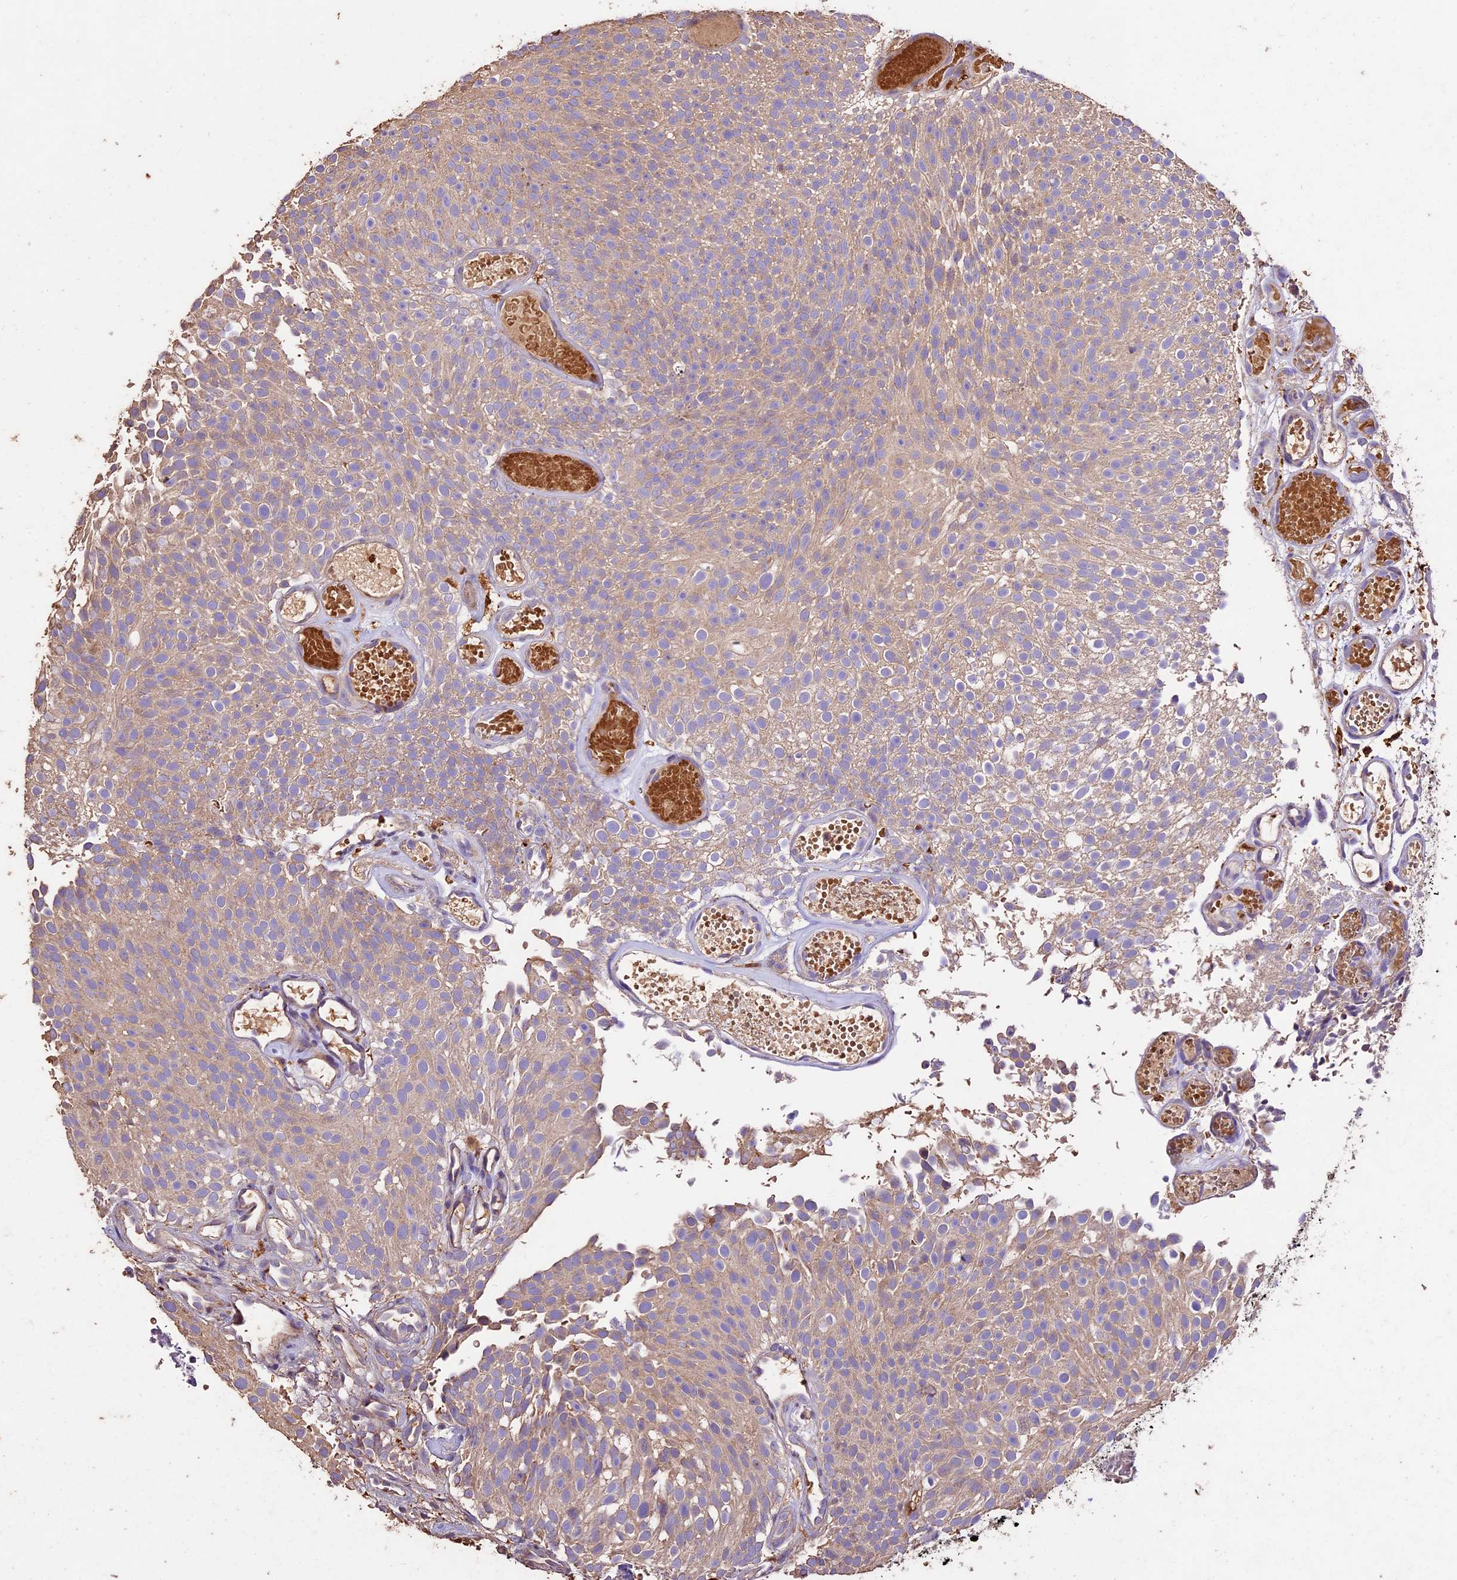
{"staining": {"intensity": "weak", "quantity": ">75%", "location": "cytoplasmic/membranous"}, "tissue": "urothelial cancer", "cell_type": "Tumor cells", "image_type": "cancer", "snomed": [{"axis": "morphology", "description": "Urothelial carcinoma, Low grade"}, {"axis": "topography", "description": "Urinary bladder"}], "caption": "Protein staining of urothelial cancer tissue reveals weak cytoplasmic/membranous expression in approximately >75% of tumor cells.", "gene": "CRLF1", "patient": {"sex": "male", "age": 78}}